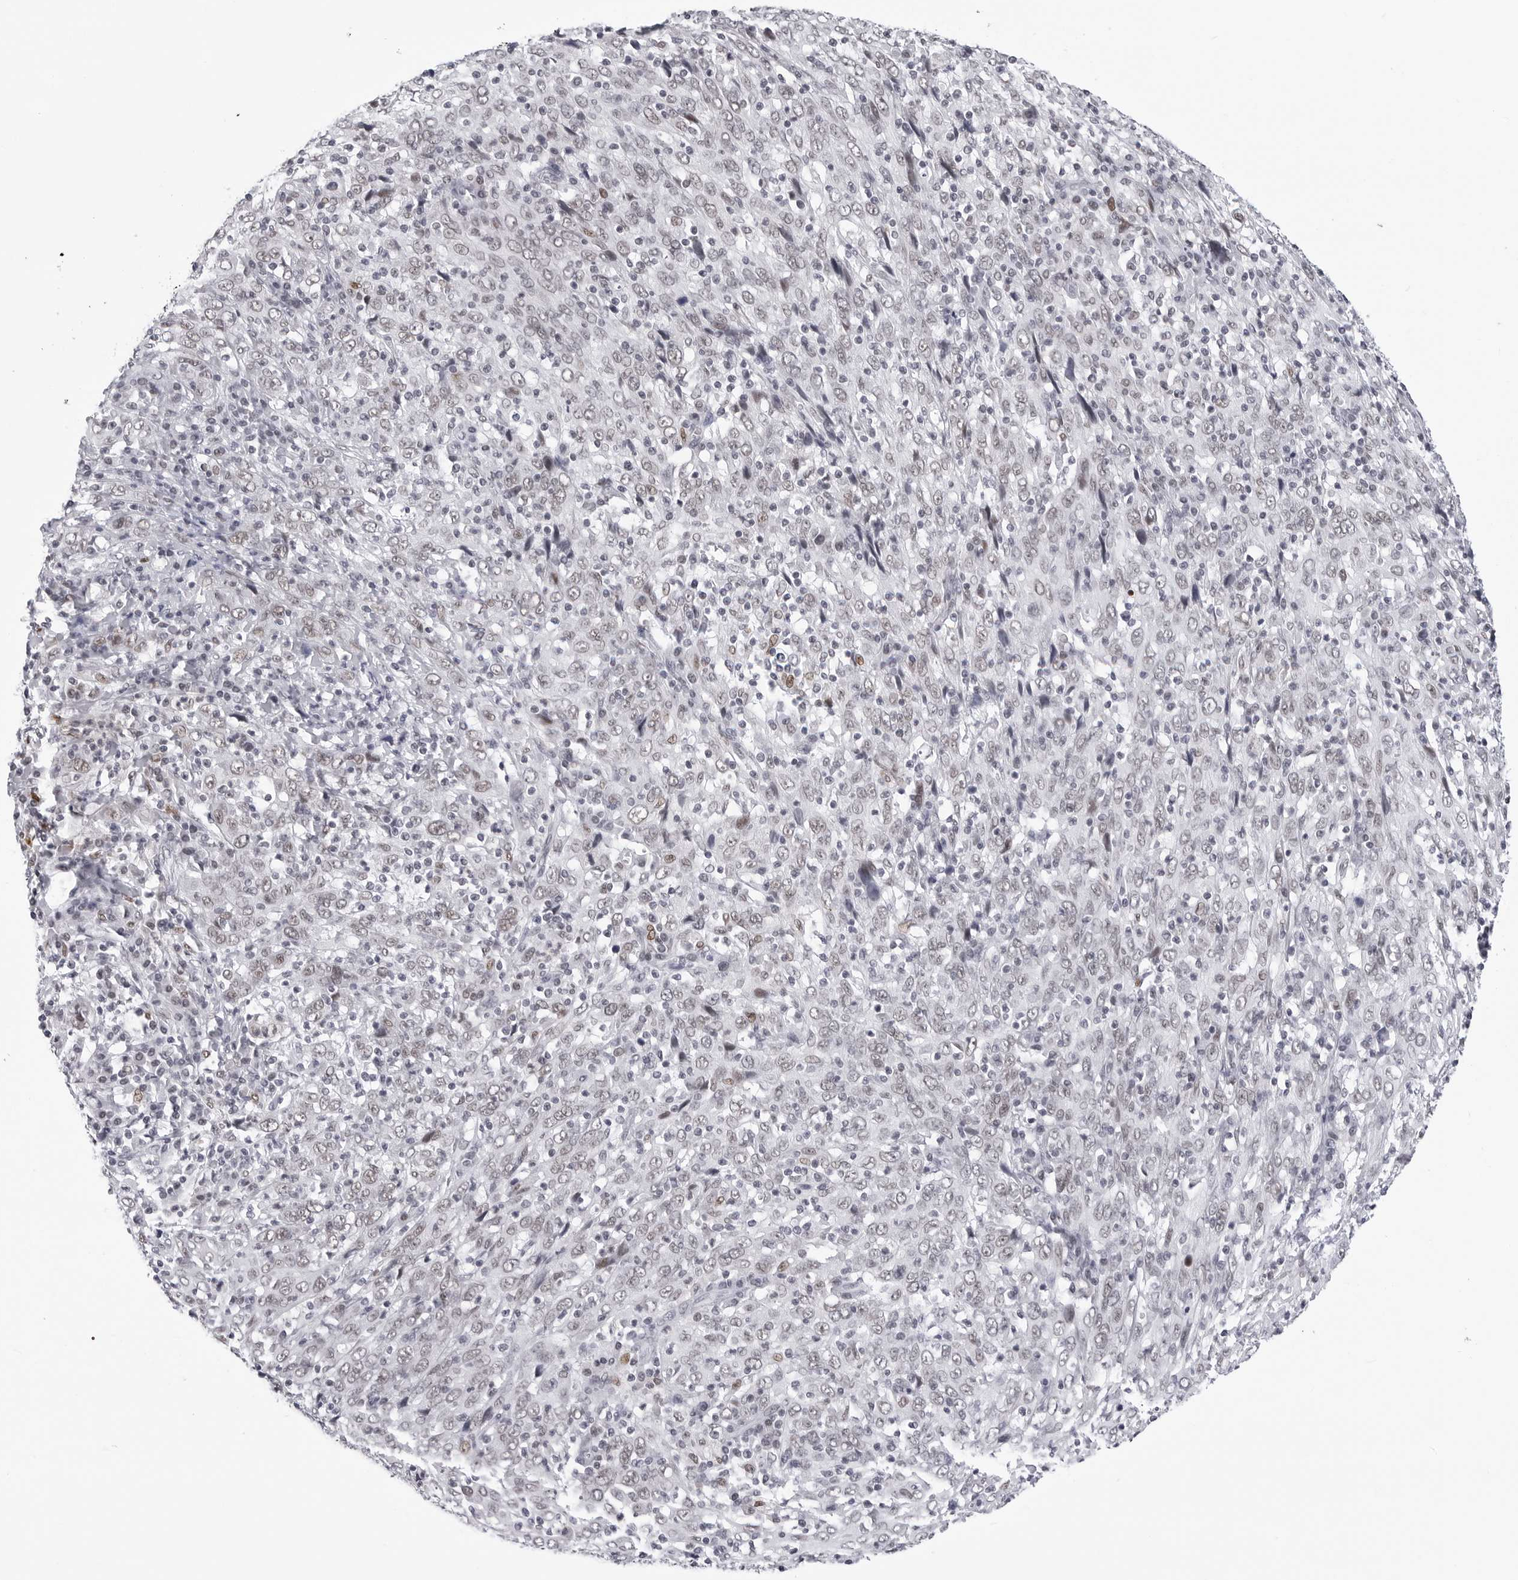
{"staining": {"intensity": "weak", "quantity": "25%-75%", "location": "nuclear"}, "tissue": "cervical cancer", "cell_type": "Tumor cells", "image_type": "cancer", "snomed": [{"axis": "morphology", "description": "Squamous cell carcinoma, NOS"}, {"axis": "topography", "description": "Cervix"}], "caption": "A high-resolution image shows immunohistochemistry staining of squamous cell carcinoma (cervical), which reveals weak nuclear expression in approximately 25%-75% of tumor cells.", "gene": "SF3B4", "patient": {"sex": "female", "age": 46}}